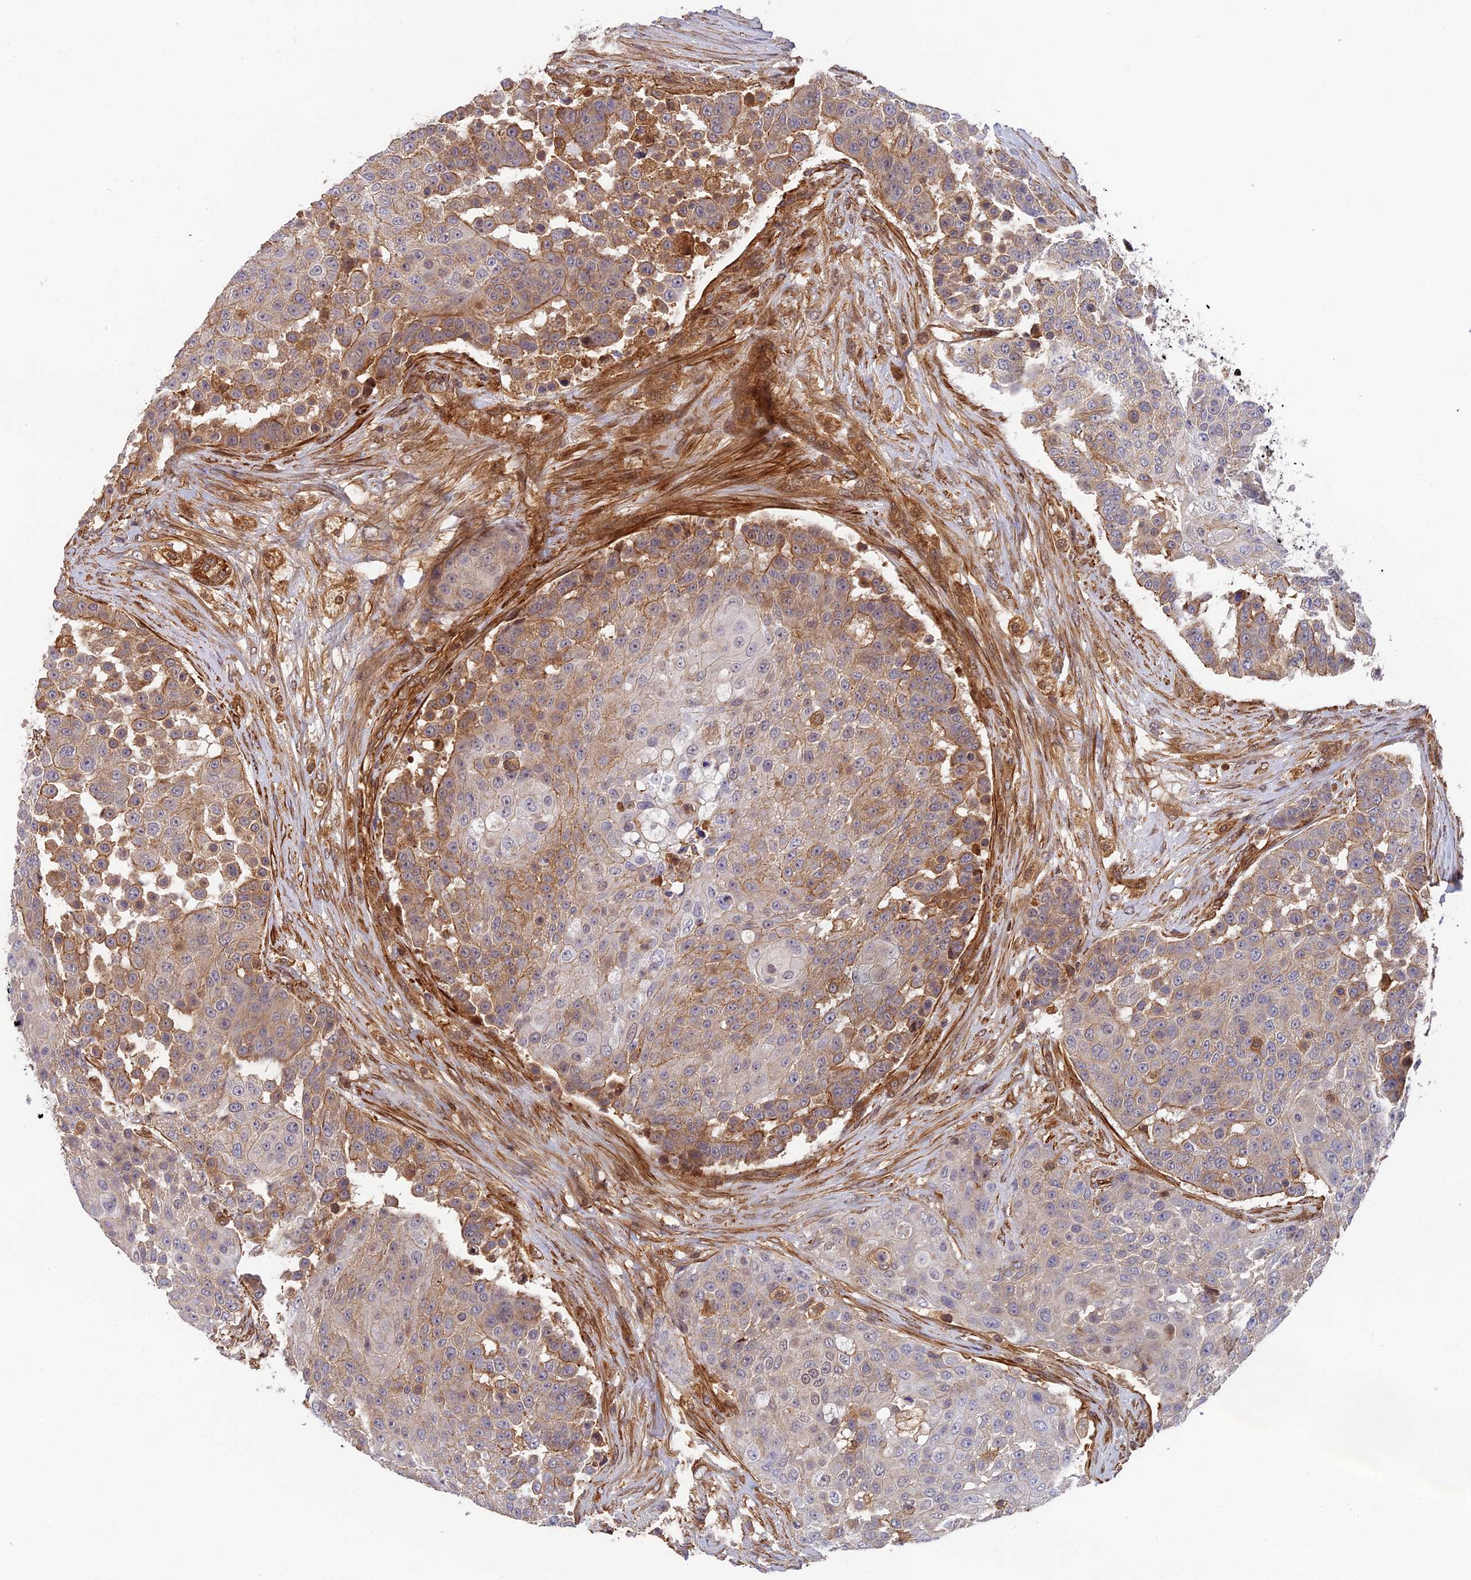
{"staining": {"intensity": "moderate", "quantity": "<25%", "location": "cytoplasmic/membranous"}, "tissue": "urothelial cancer", "cell_type": "Tumor cells", "image_type": "cancer", "snomed": [{"axis": "morphology", "description": "Urothelial carcinoma, High grade"}, {"axis": "topography", "description": "Urinary bladder"}], "caption": "Brown immunohistochemical staining in high-grade urothelial carcinoma displays moderate cytoplasmic/membranous staining in about <25% of tumor cells.", "gene": "OSBPL1A", "patient": {"sex": "female", "age": 63}}